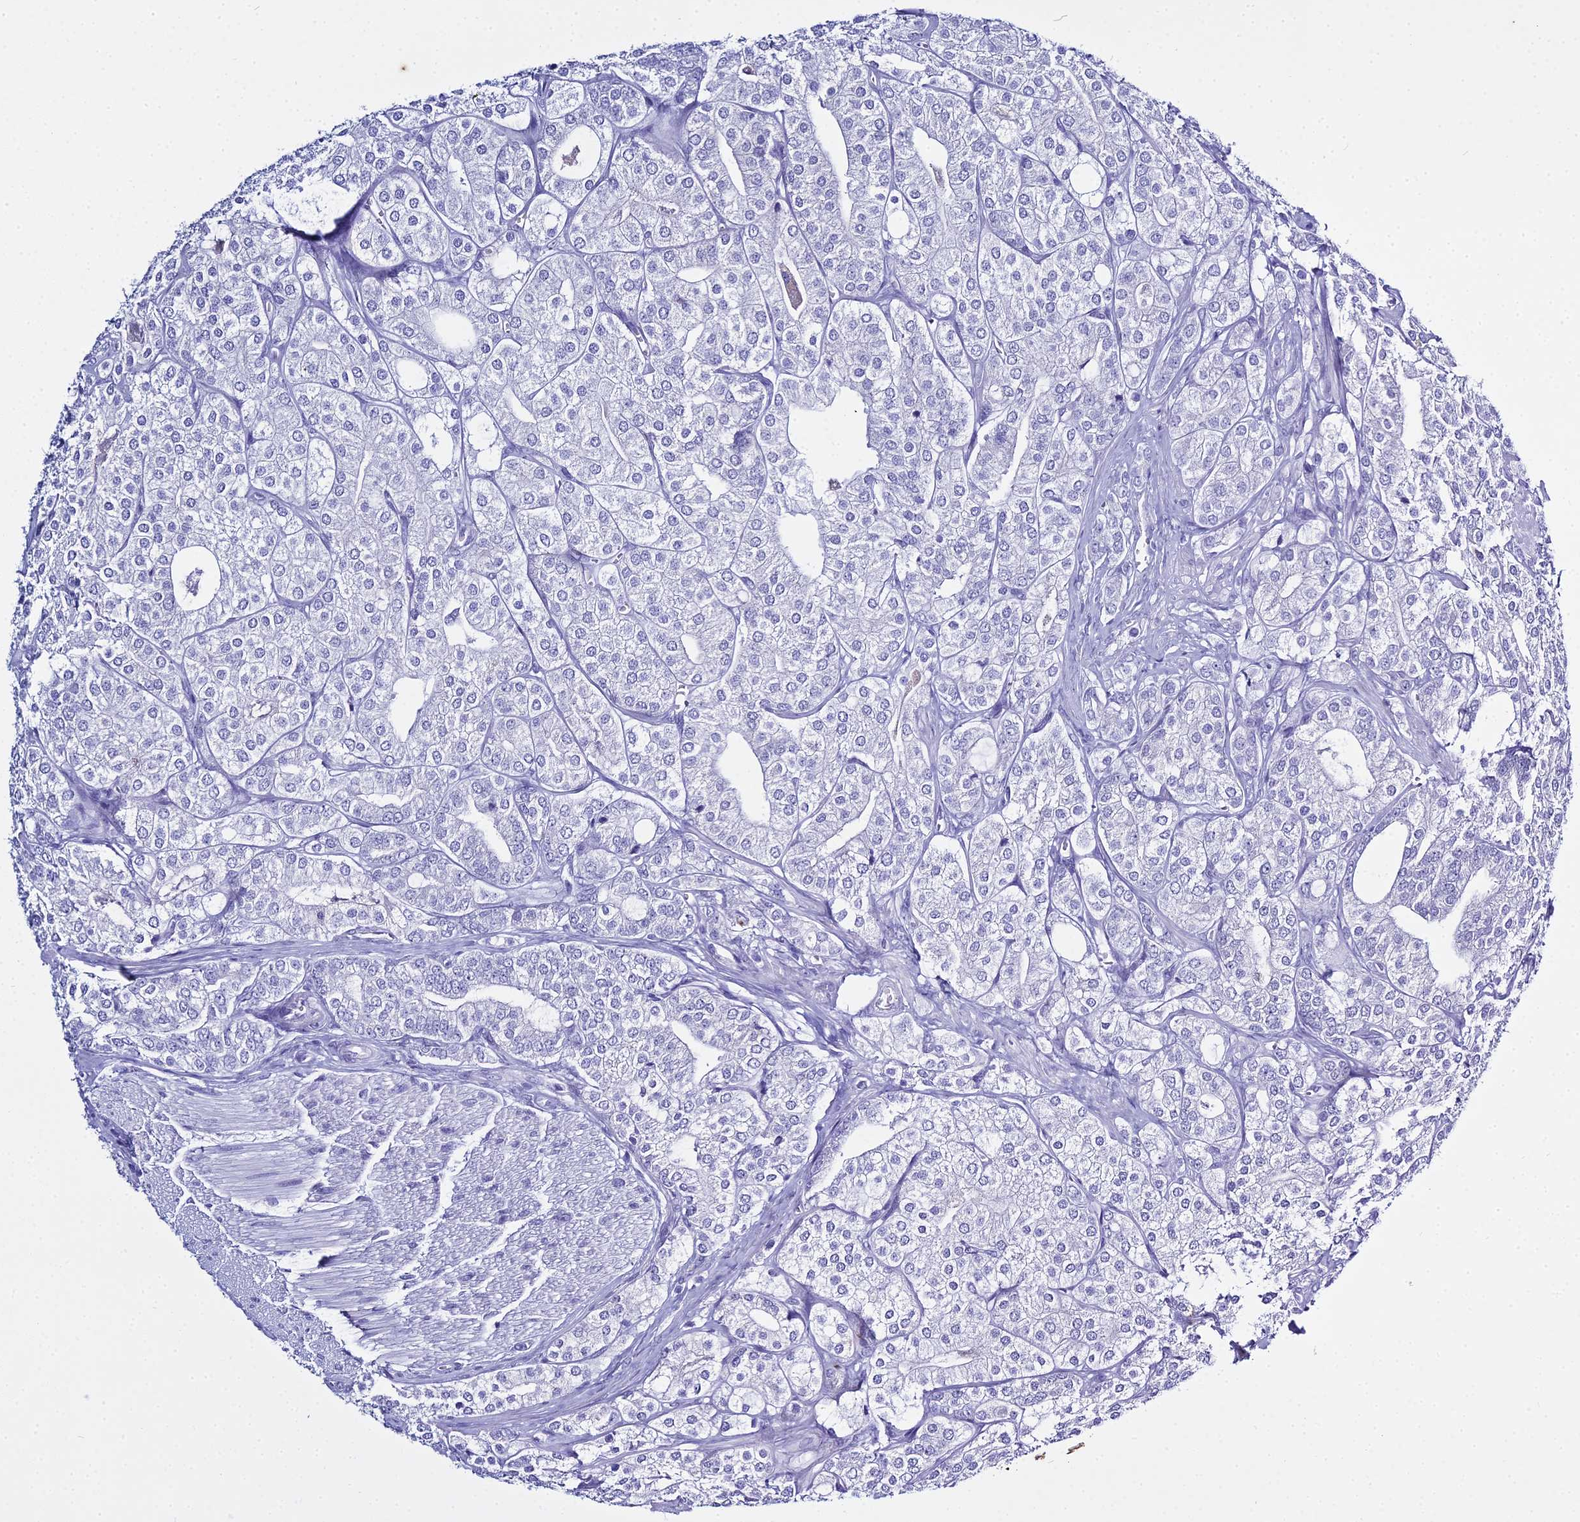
{"staining": {"intensity": "negative", "quantity": "none", "location": "none"}, "tissue": "prostate cancer", "cell_type": "Tumor cells", "image_type": "cancer", "snomed": [{"axis": "morphology", "description": "Adenocarcinoma, High grade"}, {"axis": "topography", "description": "Prostate"}], "caption": "Immunohistochemistry (IHC) micrograph of neoplastic tissue: human prostate cancer (high-grade adenocarcinoma) stained with DAB (3,3'-diaminobenzidine) displays no significant protein expression in tumor cells.", "gene": "HMGB4", "patient": {"sex": "male", "age": 50}}